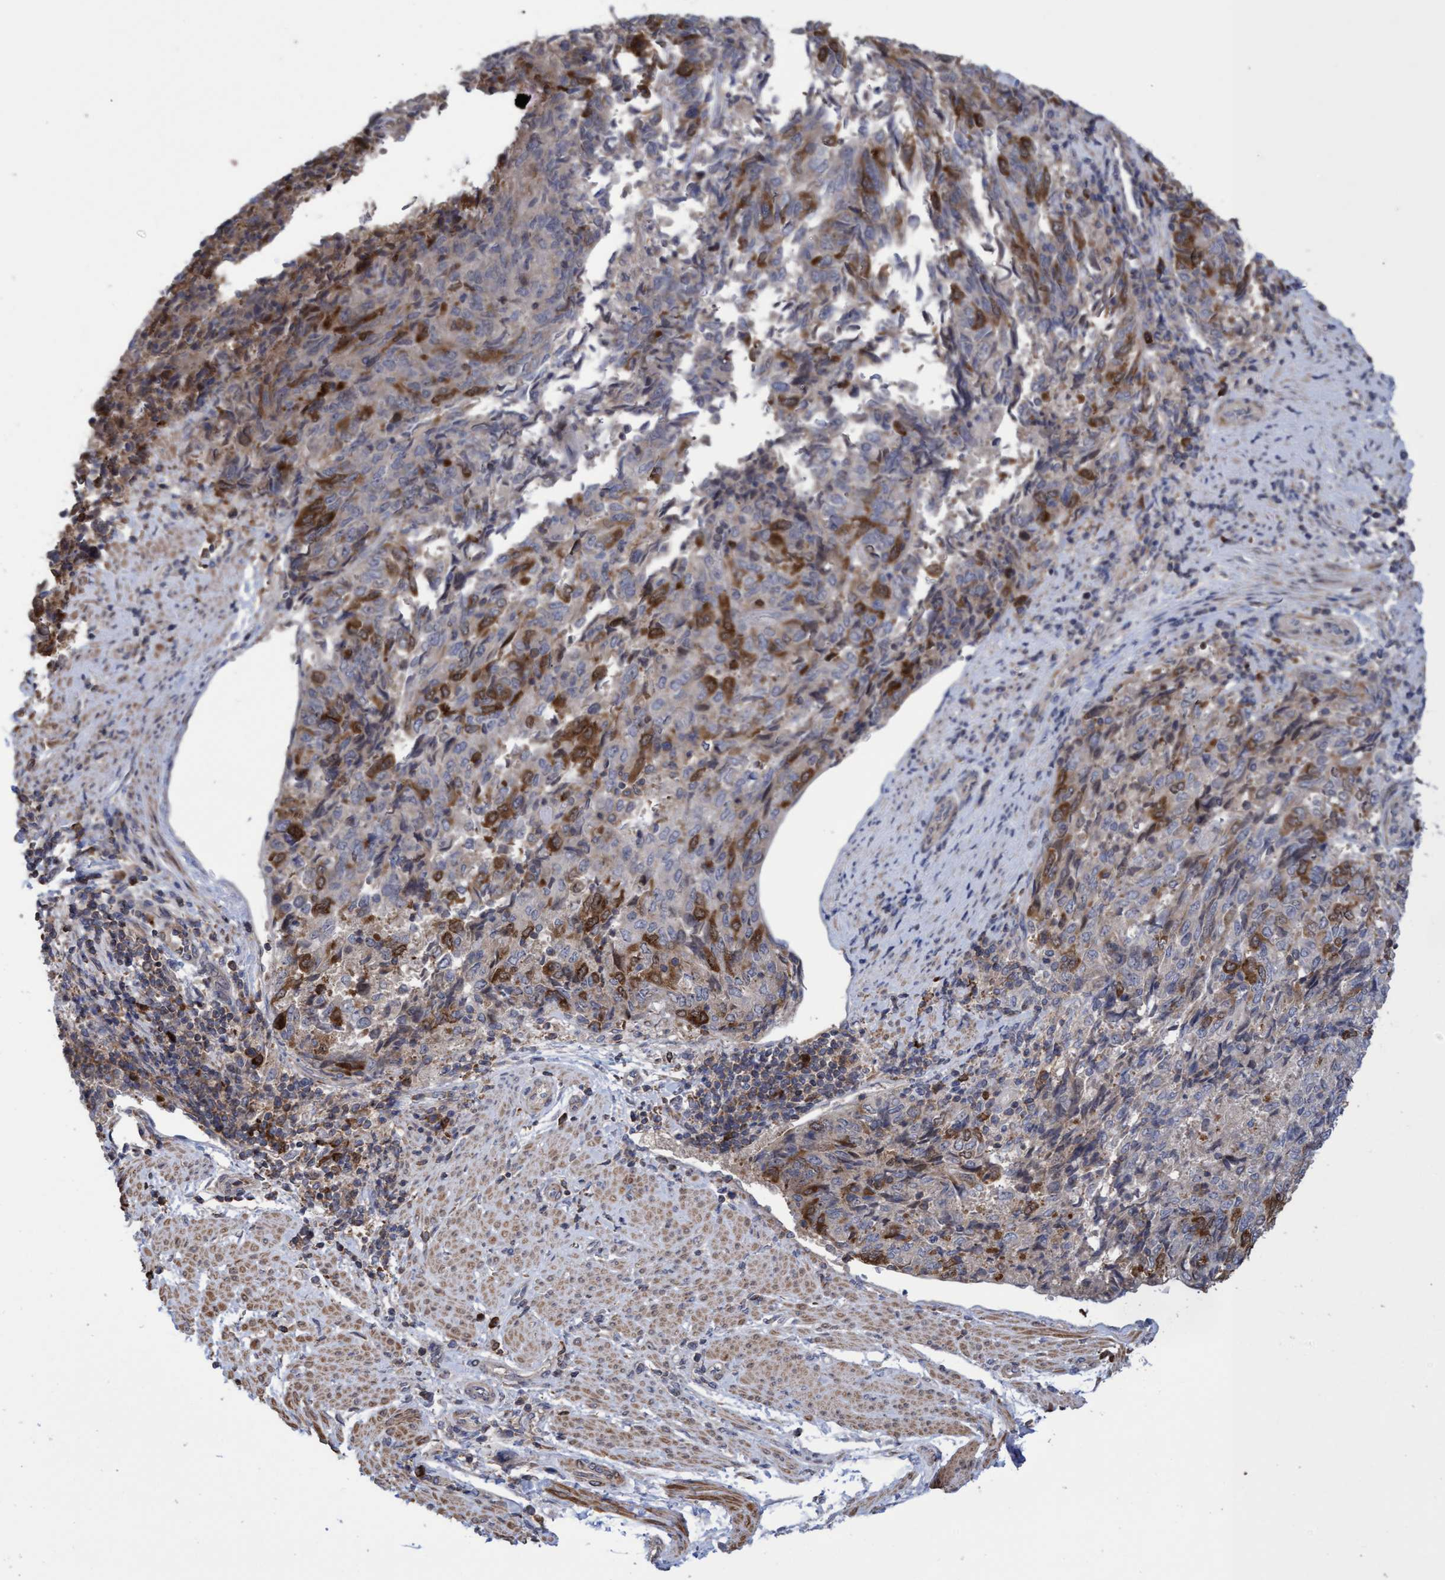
{"staining": {"intensity": "strong", "quantity": "25%-75%", "location": "cytoplasmic/membranous,nuclear"}, "tissue": "endometrial cancer", "cell_type": "Tumor cells", "image_type": "cancer", "snomed": [{"axis": "morphology", "description": "Adenocarcinoma, NOS"}, {"axis": "topography", "description": "Endometrium"}], "caption": "Immunohistochemical staining of adenocarcinoma (endometrial) reveals high levels of strong cytoplasmic/membranous and nuclear protein positivity in approximately 25%-75% of tumor cells.", "gene": "SLBP", "patient": {"sex": "female", "age": 80}}